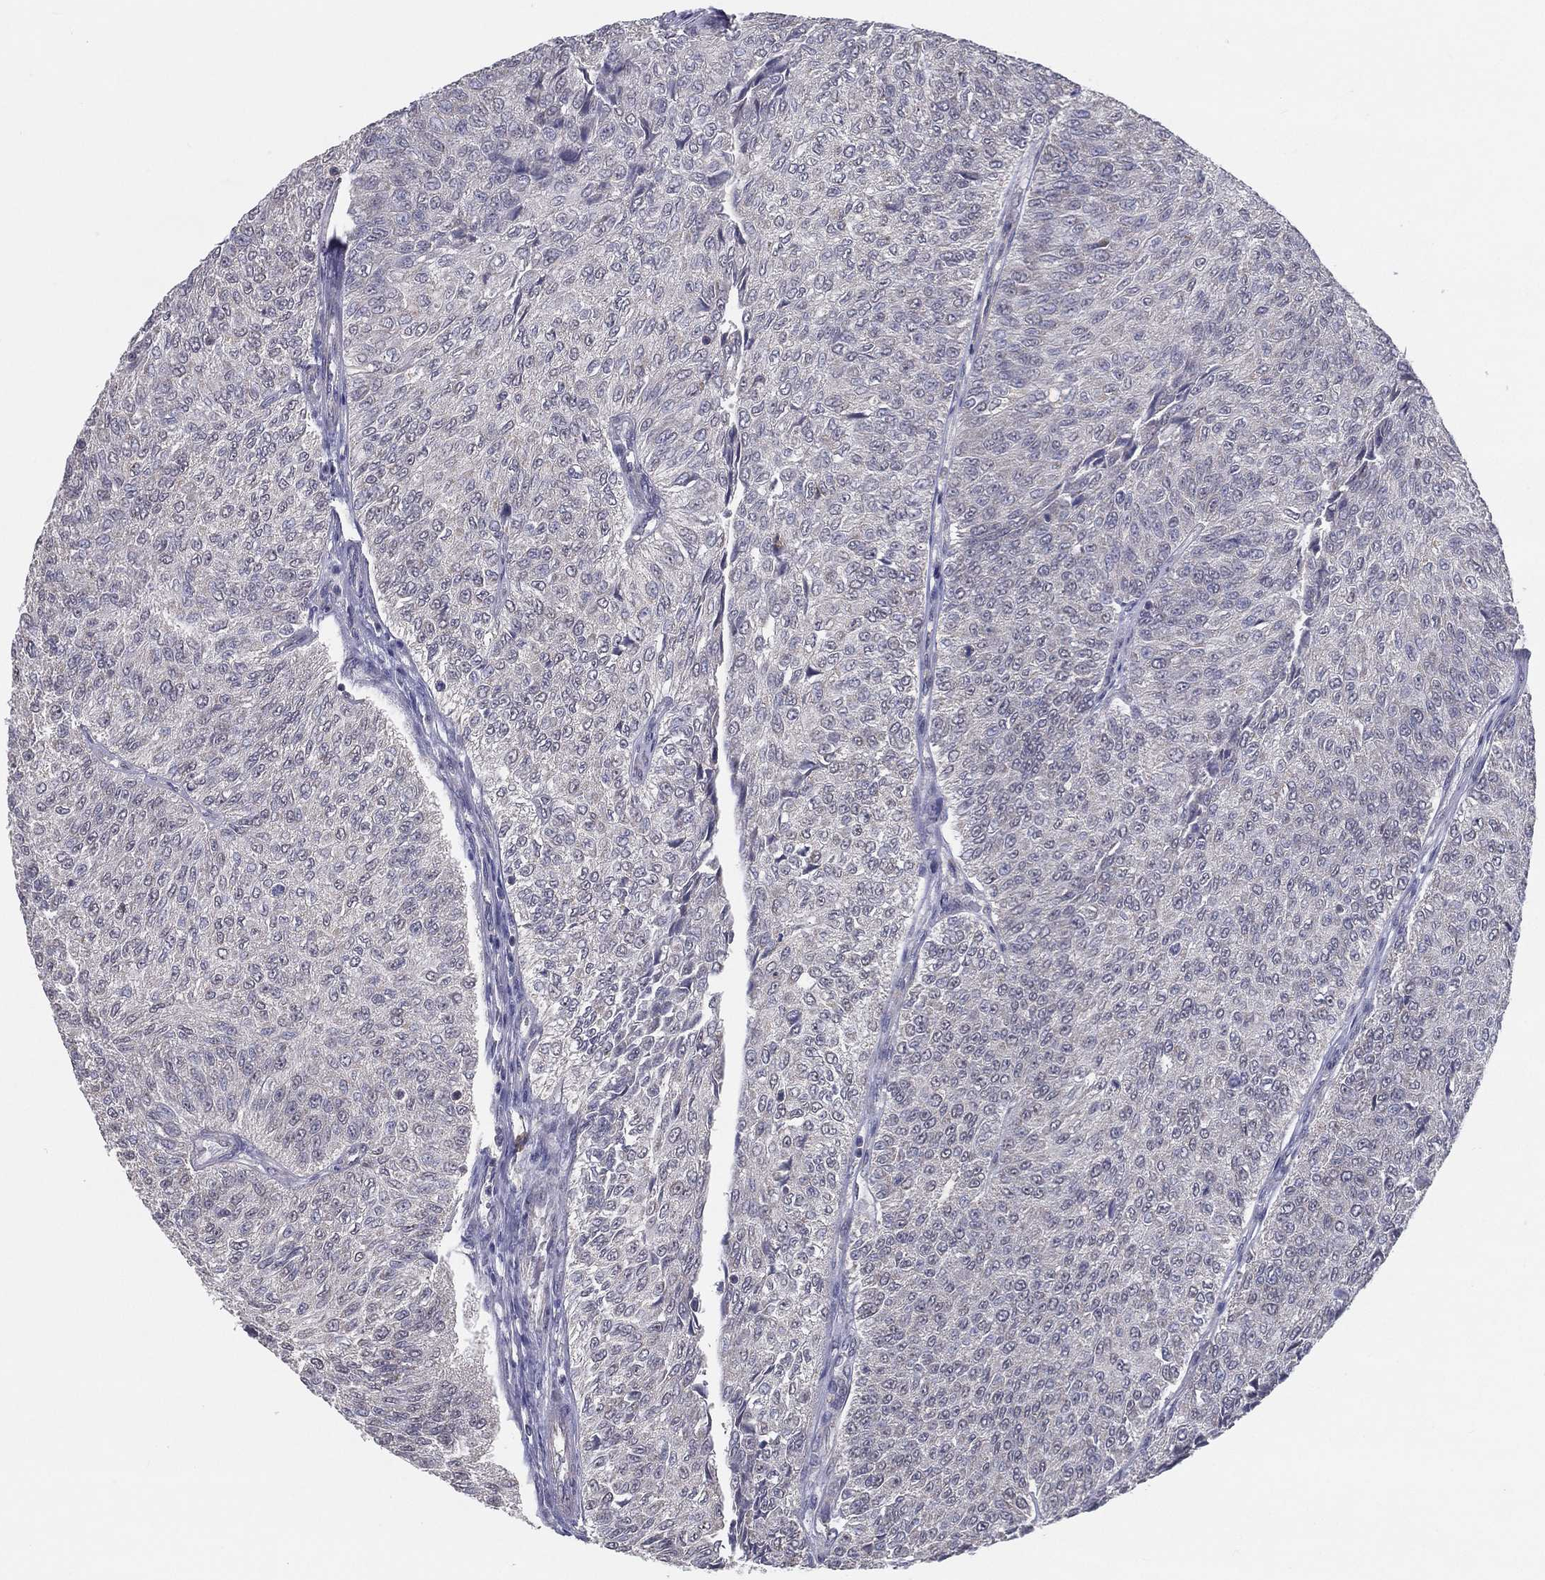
{"staining": {"intensity": "negative", "quantity": "none", "location": "none"}, "tissue": "urothelial cancer", "cell_type": "Tumor cells", "image_type": "cancer", "snomed": [{"axis": "morphology", "description": "Urothelial carcinoma, Low grade"}, {"axis": "topography", "description": "Urinary bladder"}], "caption": "There is no significant staining in tumor cells of urothelial carcinoma (low-grade).", "gene": "PCSK1", "patient": {"sex": "male", "age": 78}}